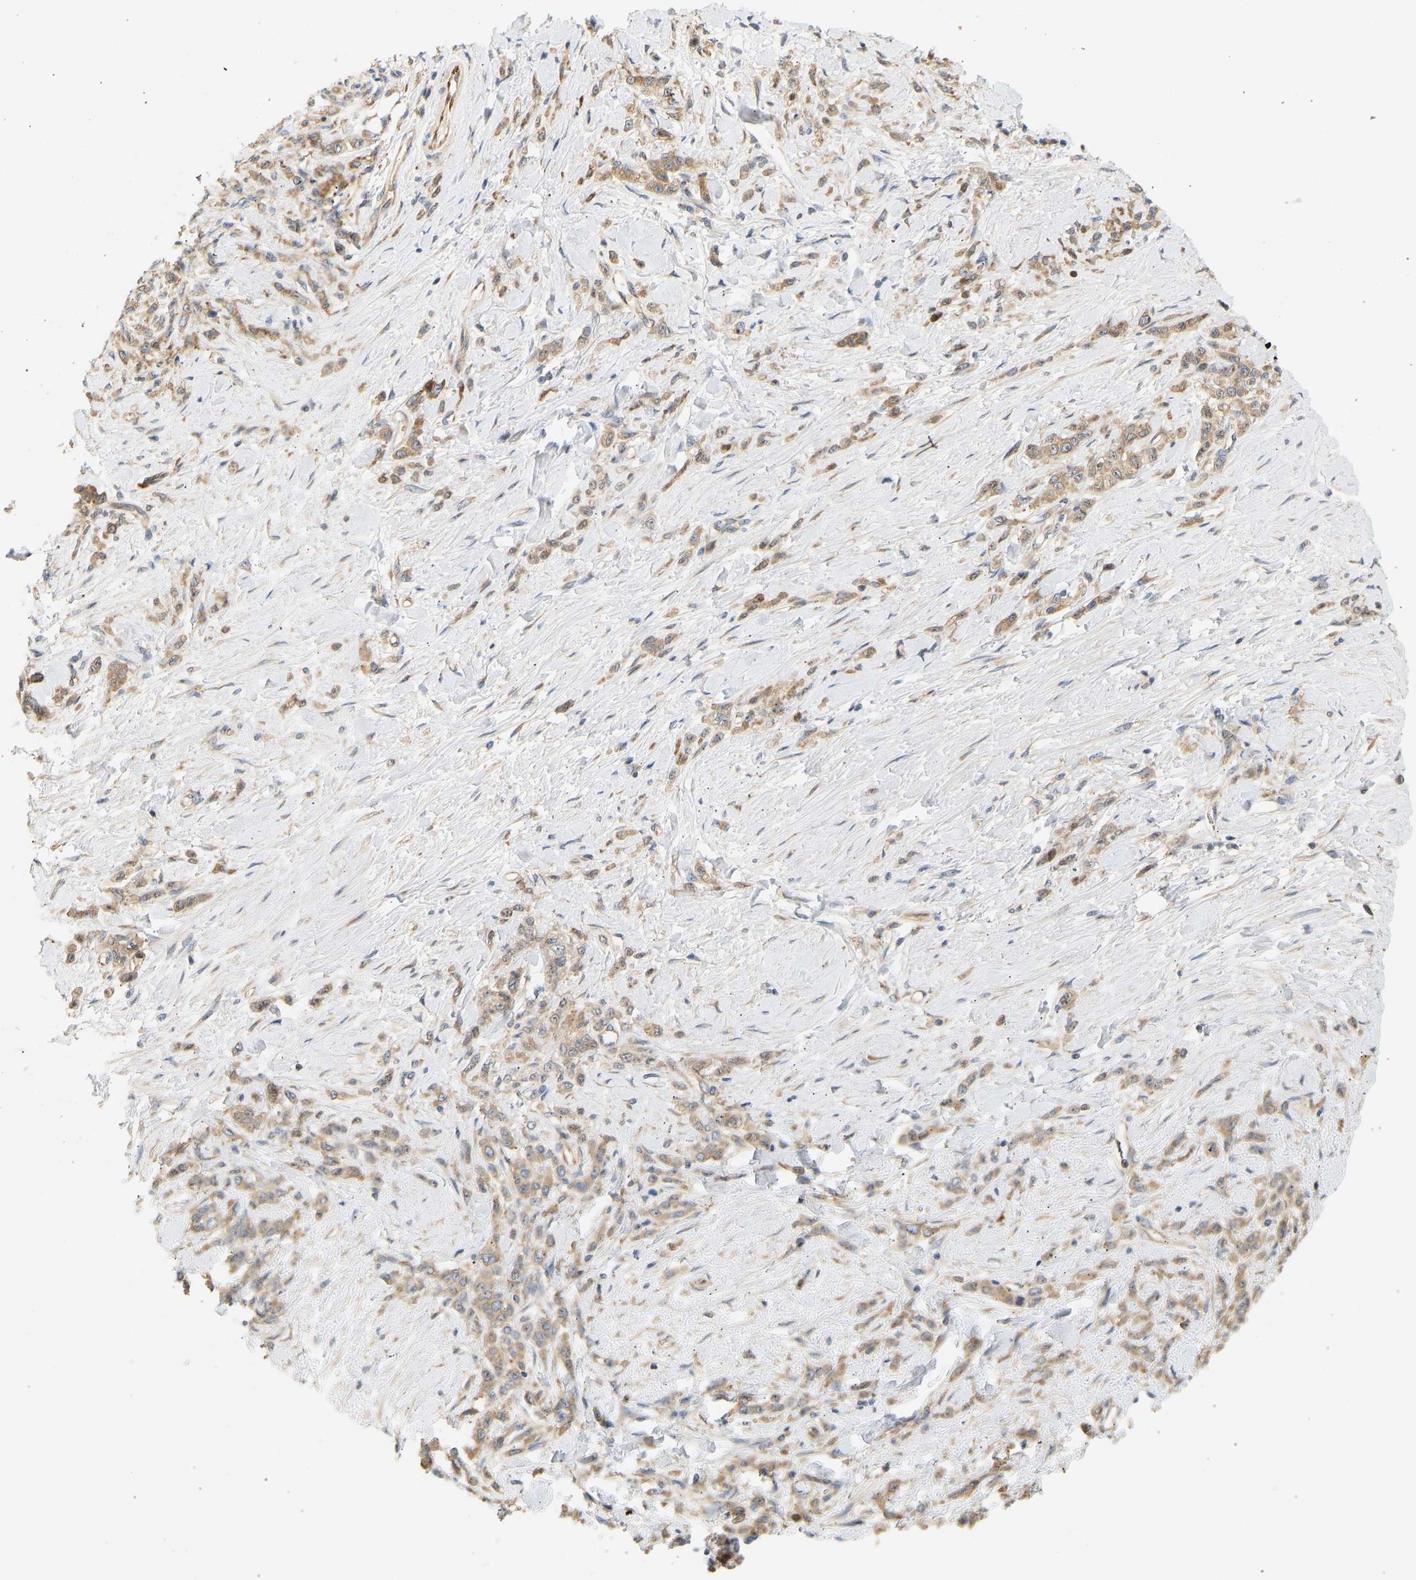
{"staining": {"intensity": "moderate", "quantity": ">75%", "location": "cytoplasmic/membranous"}, "tissue": "stomach cancer", "cell_type": "Tumor cells", "image_type": "cancer", "snomed": [{"axis": "morphology", "description": "Normal tissue, NOS"}, {"axis": "morphology", "description": "Adenocarcinoma, NOS"}, {"axis": "topography", "description": "Stomach"}], "caption": "Protein expression by immunohistochemistry (IHC) demonstrates moderate cytoplasmic/membranous positivity in about >75% of tumor cells in stomach cancer.", "gene": "RPS14", "patient": {"sex": "male", "age": 82}}